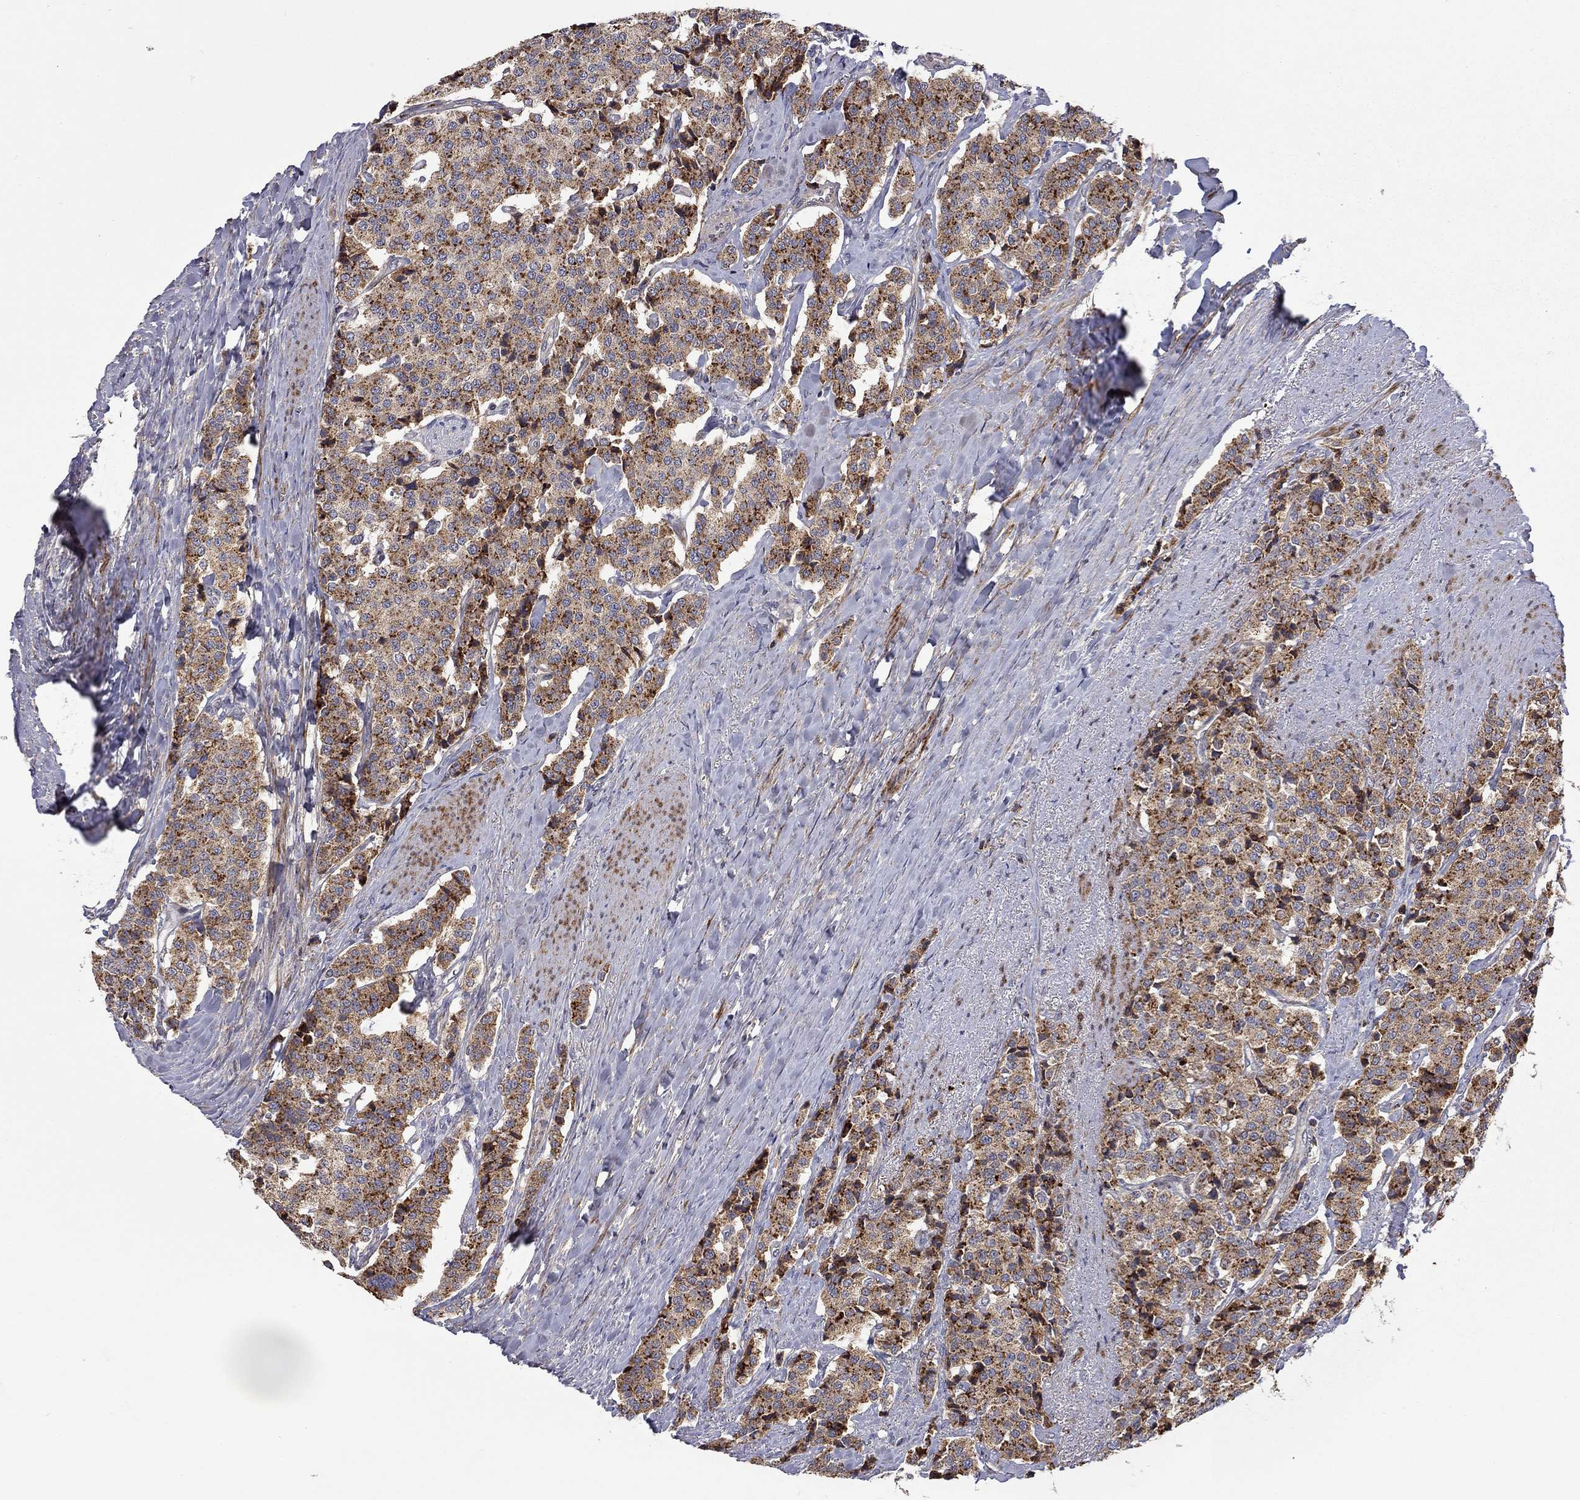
{"staining": {"intensity": "strong", "quantity": "<25%", "location": "cytoplasmic/membranous"}, "tissue": "carcinoid", "cell_type": "Tumor cells", "image_type": "cancer", "snomed": [{"axis": "morphology", "description": "Carcinoid, malignant, NOS"}, {"axis": "topography", "description": "Small intestine"}], "caption": "Carcinoid tissue displays strong cytoplasmic/membranous expression in about <25% of tumor cells", "gene": "IDS", "patient": {"sex": "female", "age": 58}}